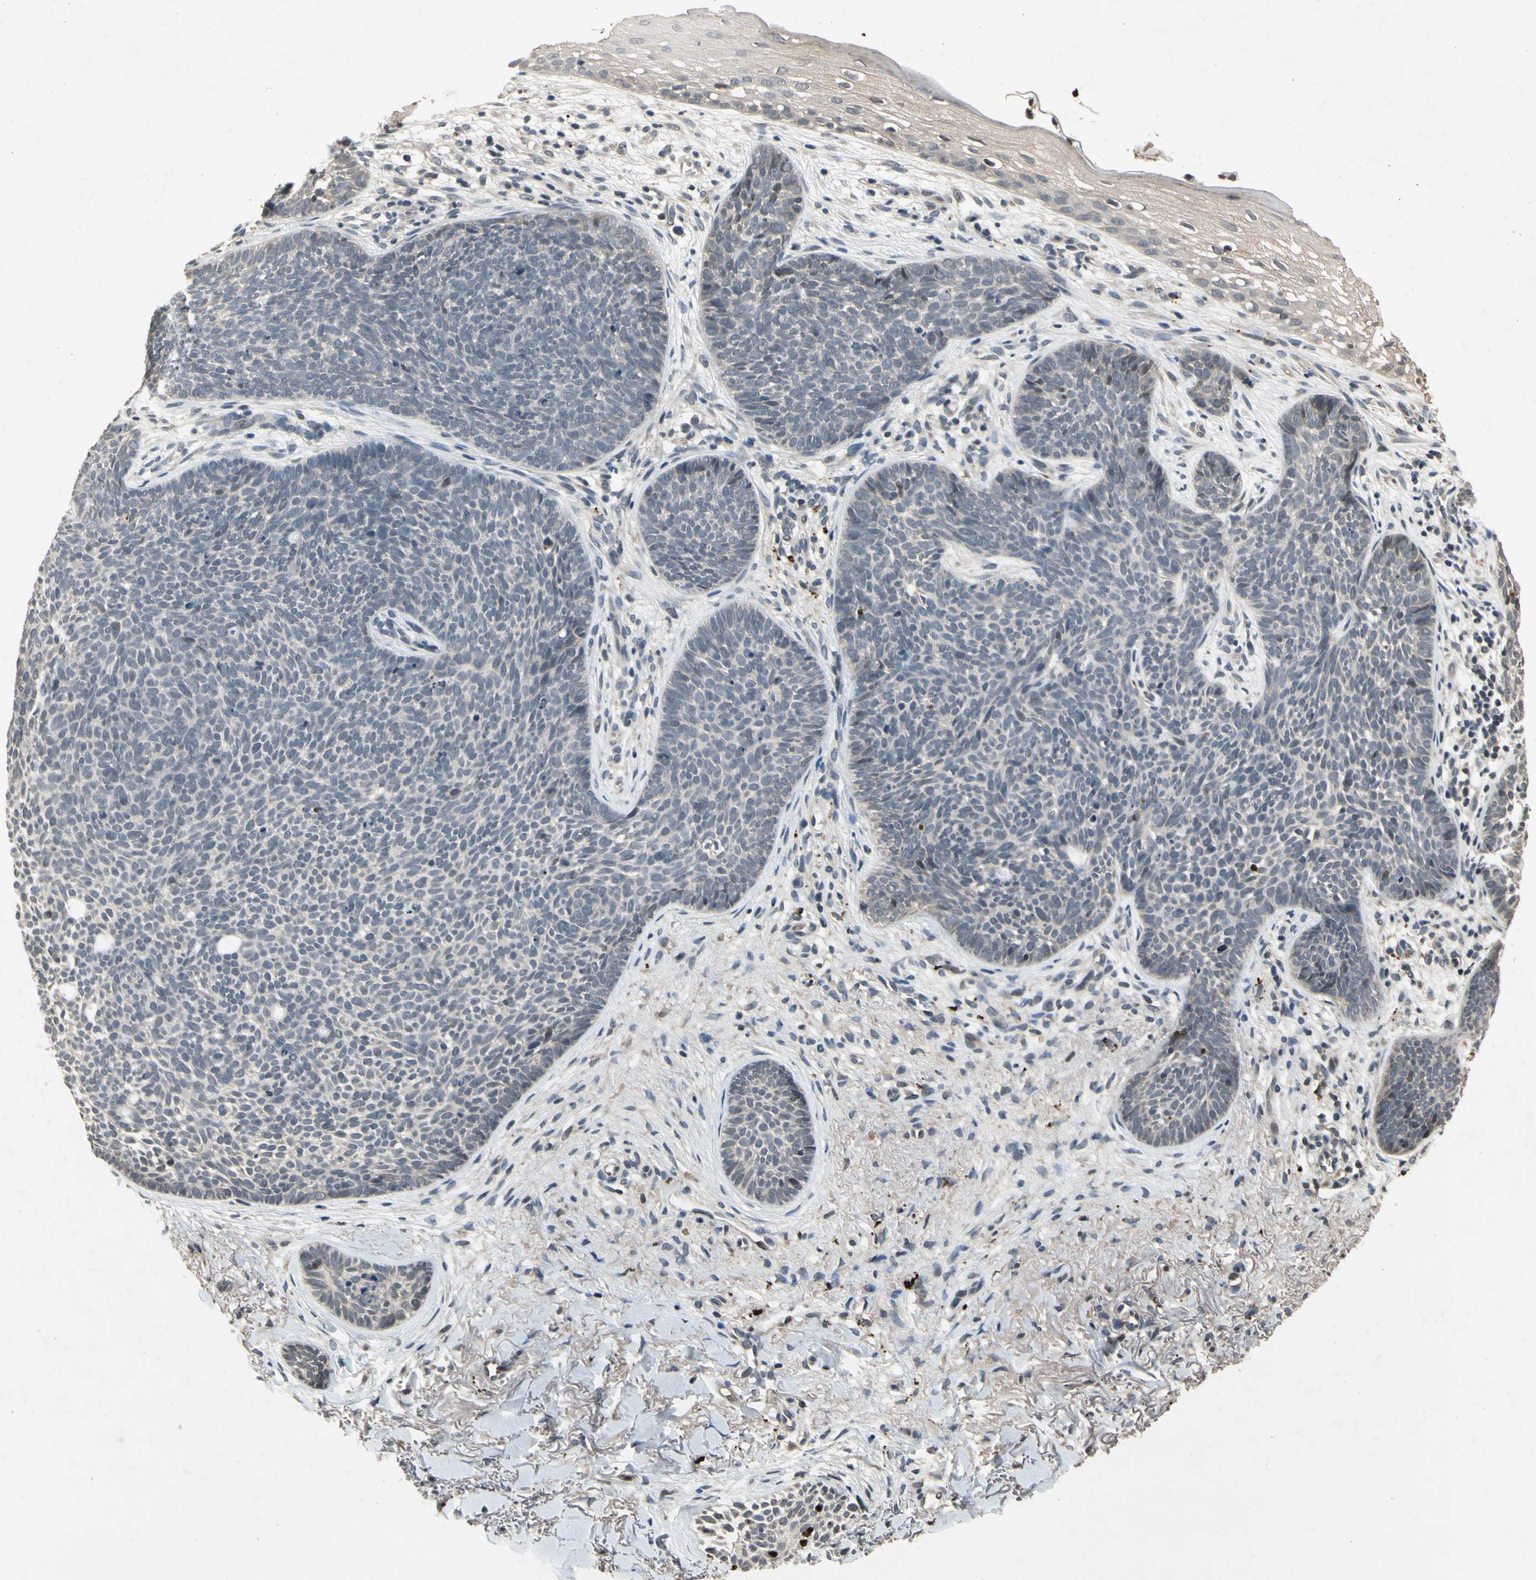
{"staining": {"intensity": "negative", "quantity": "none", "location": "none"}, "tissue": "skin cancer", "cell_type": "Tumor cells", "image_type": "cancer", "snomed": [{"axis": "morphology", "description": "Basal cell carcinoma"}, {"axis": "topography", "description": "Skin"}], "caption": "DAB (3,3'-diaminobenzidine) immunohistochemical staining of human skin cancer shows no significant expression in tumor cells. The staining is performed using DAB brown chromogen with nuclei counter-stained in using hematoxylin.", "gene": "DPY19L3", "patient": {"sex": "female", "age": 70}}